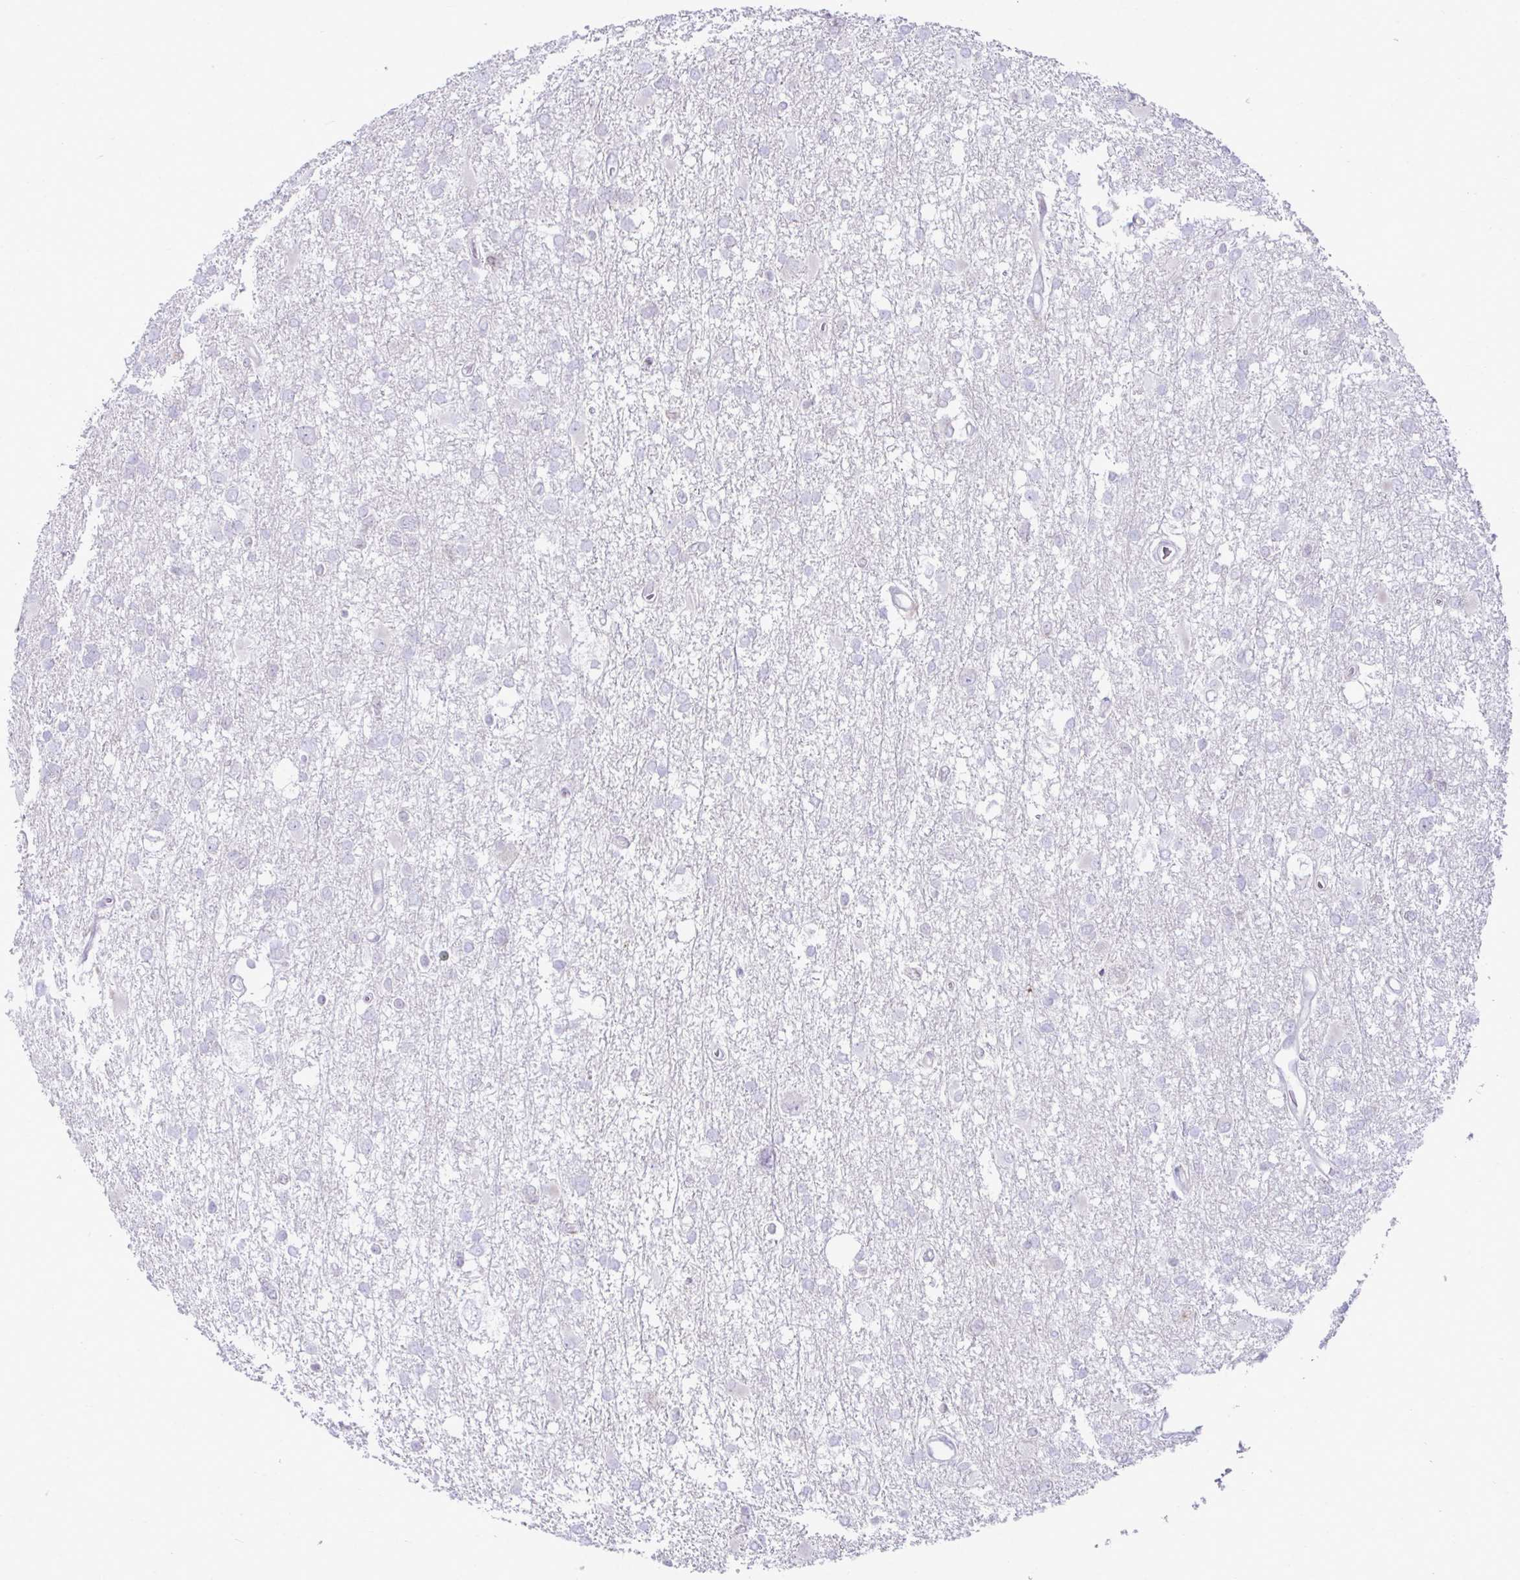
{"staining": {"intensity": "negative", "quantity": "none", "location": "none"}, "tissue": "glioma", "cell_type": "Tumor cells", "image_type": "cancer", "snomed": [{"axis": "morphology", "description": "Glioma, malignant, High grade"}, {"axis": "topography", "description": "Brain"}], "caption": "Tumor cells are negative for protein expression in human glioma.", "gene": "OR7A5", "patient": {"sex": "male", "age": 61}}